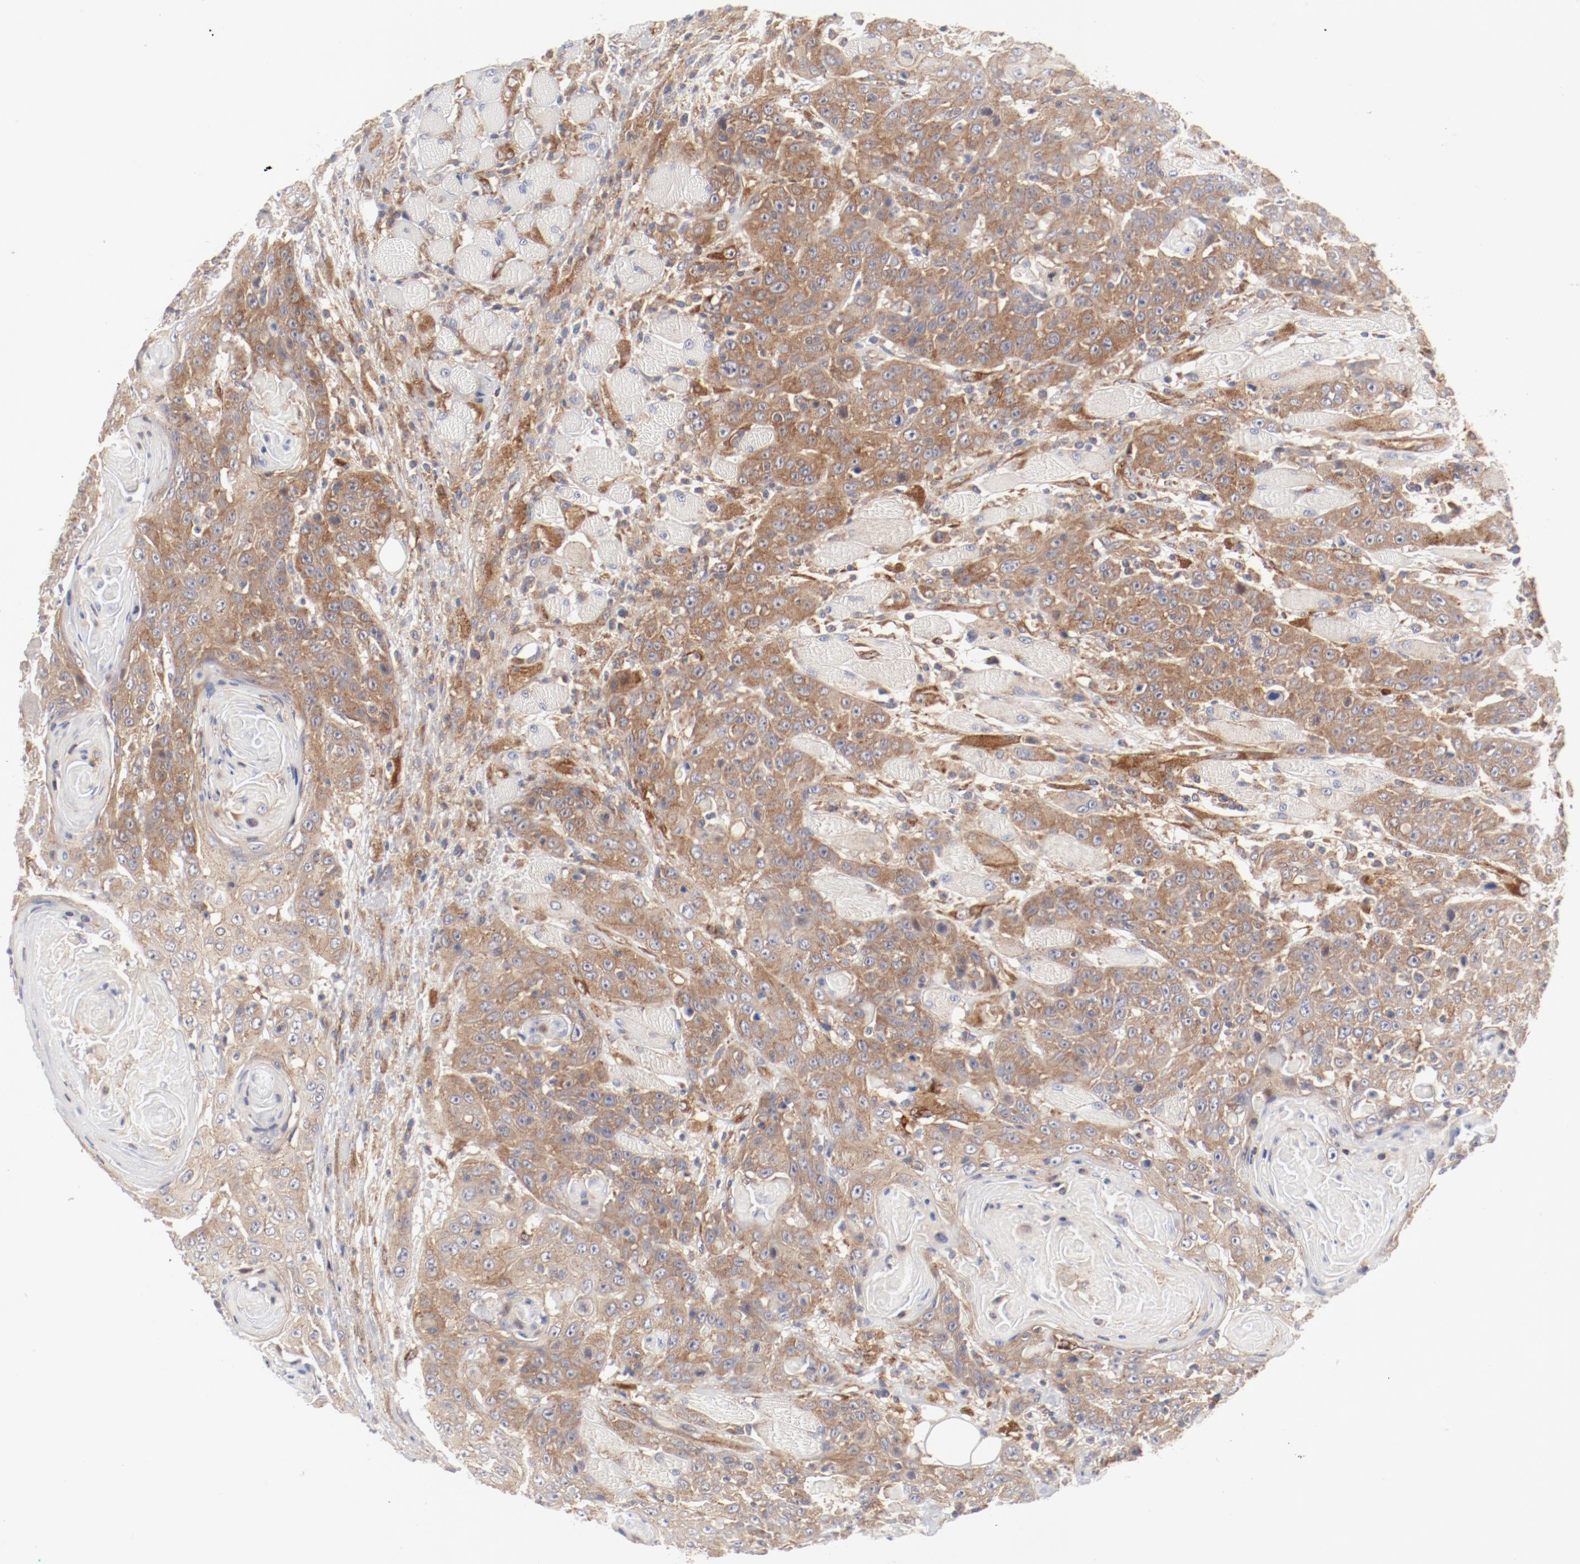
{"staining": {"intensity": "moderate", "quantity": ">75%", "location": "cytoplasmic/membranous"}, "tissue": "head and neck cancer", "cell_type": "Tumor cells", "image_type": "cancer", "snomed": [{"axis": "morphology", "description": "Squamous cell carcinoma, NOS"}, {"axis": "topography", "description": "Head-Neck"}], "caption": "Immunohistochemistry of squamous cell carcinoma (head and neck) demonstrates medium levels of moderate cytoplasmic/membranous staining in approximately >75% of tumor cells.", "gene": "AP2A1", "patient": {"sex": "female", "age": 84}}